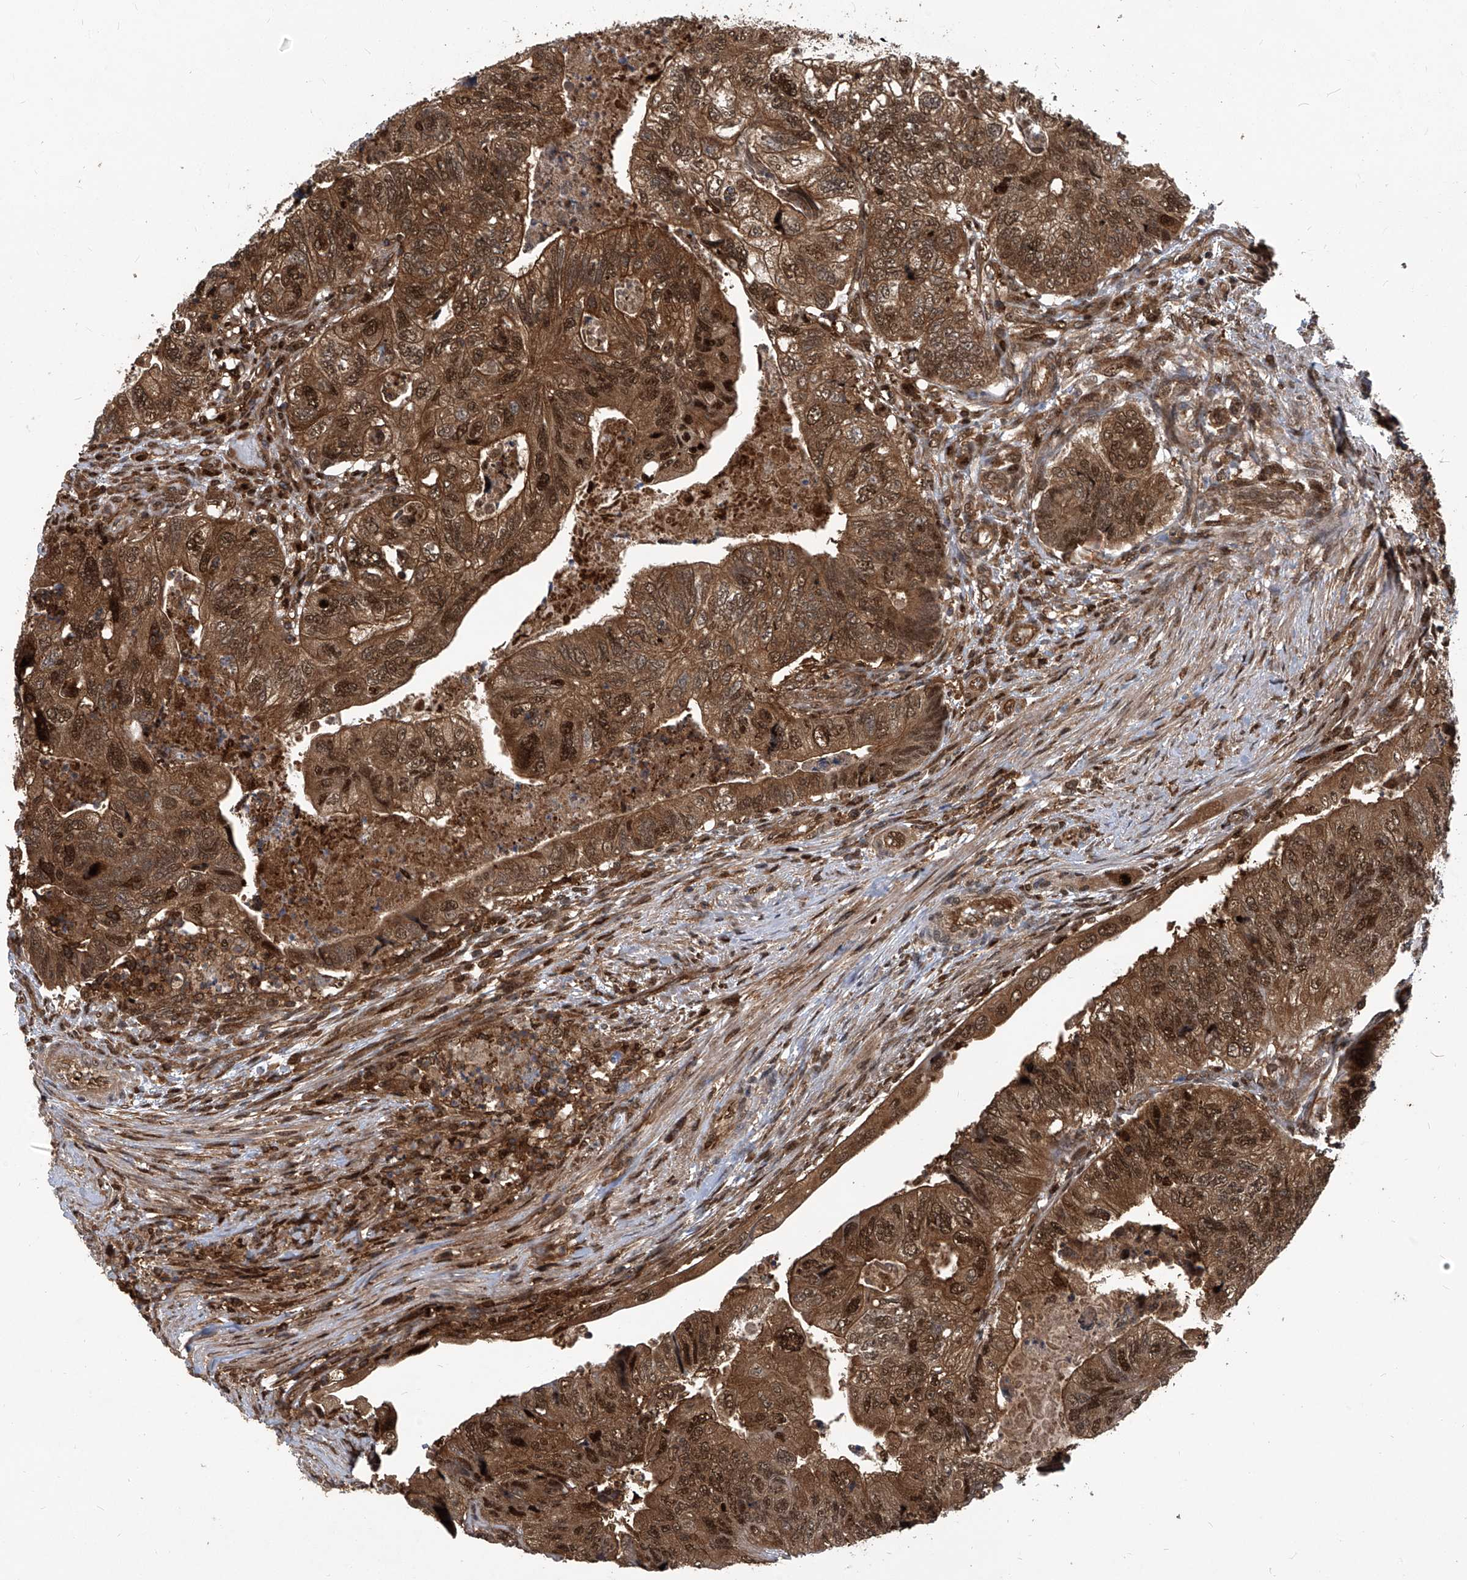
{"staining": {"intensity": "strong", "quantity": ">75%", "location": "cytoplasmic/membranous,nuclear"}, "tissue": "colorectal cancer", "cell_type": "Tumor cells", "image_type": "cancer", "snomed": [{"axis": "morphology", "description": "Adenocarcinoma, NOS"}, {"axis": "topography", "description": "Rectum"}], "caption": "Human colorectal adenocarcinoma stained with a brown dye reveals strong cytoplasmic/membranous and nuclear positive expression in about >75% of tumor cells.", "gene": "PSMB1", "patient": {"sex": "male", "age": 63}}